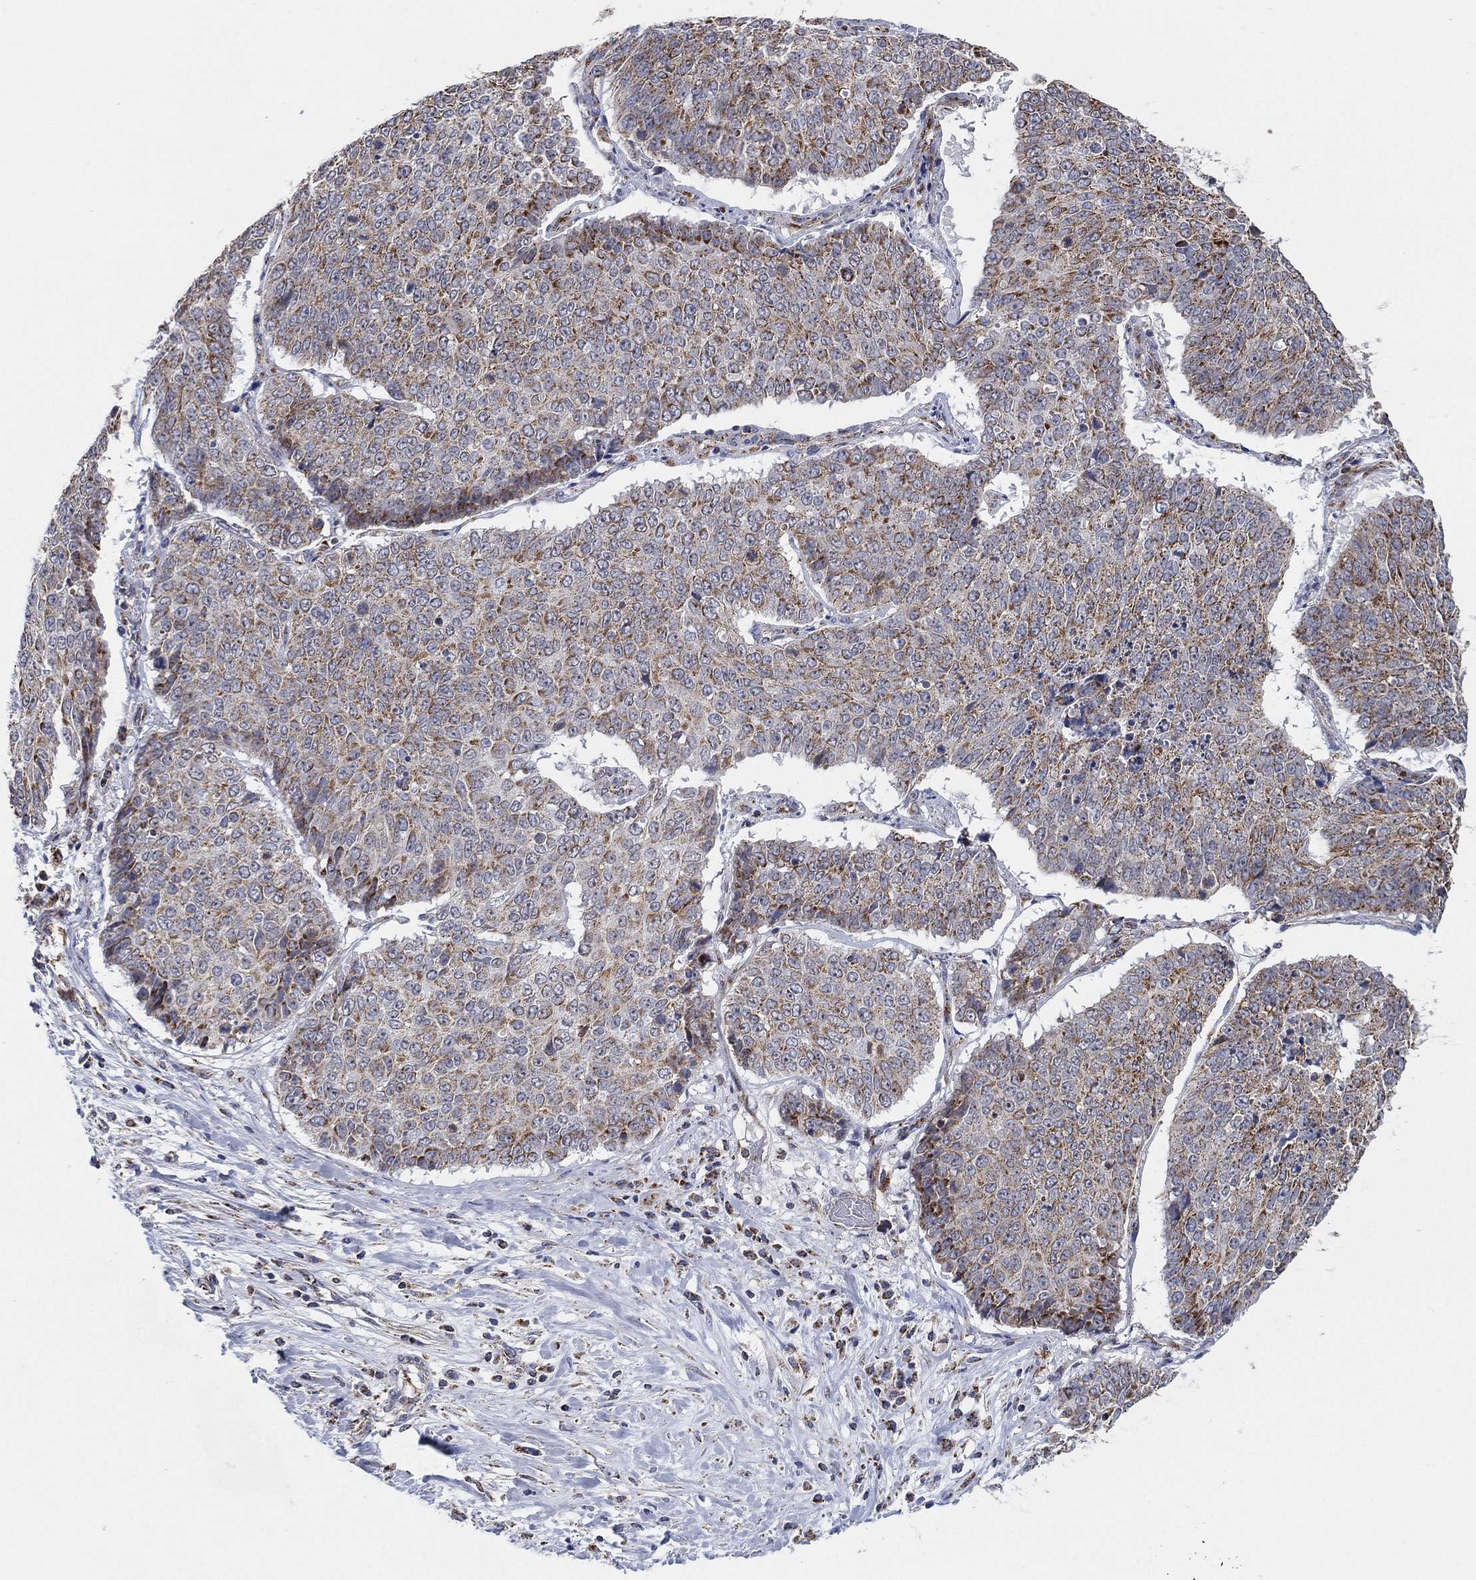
{"staining": {"intensity": "strong", "quantity": "<25%", "location": "cytoplasmic/membranous"}, "tissue": "lung cancer", "cell_type": "Tumor cells", "image_type": "cancer", "snomed": [{"axis": "morphology", "description": "Normal tissue, NOS"}, {"axis": "morphology", "description": "Squamous cell carcinoma, NOS"}, {"axis": "topography", "description": "Bronchus"}, {"axis": "topography", "description": "Lung"}], "caption": "Immunohistochemical staining of lung squamous cell carcinoma reveals strong cytoplasmic/membranous protein staining in about <25% of tumor cells. The staining was performed using DAB to visualize the protein expression in brown, while the nuclei were stained in blue with hematoxylin (Magnification: 20x).", "gene": "GCAT", "patient": {"sex": "male", "age": 64}}